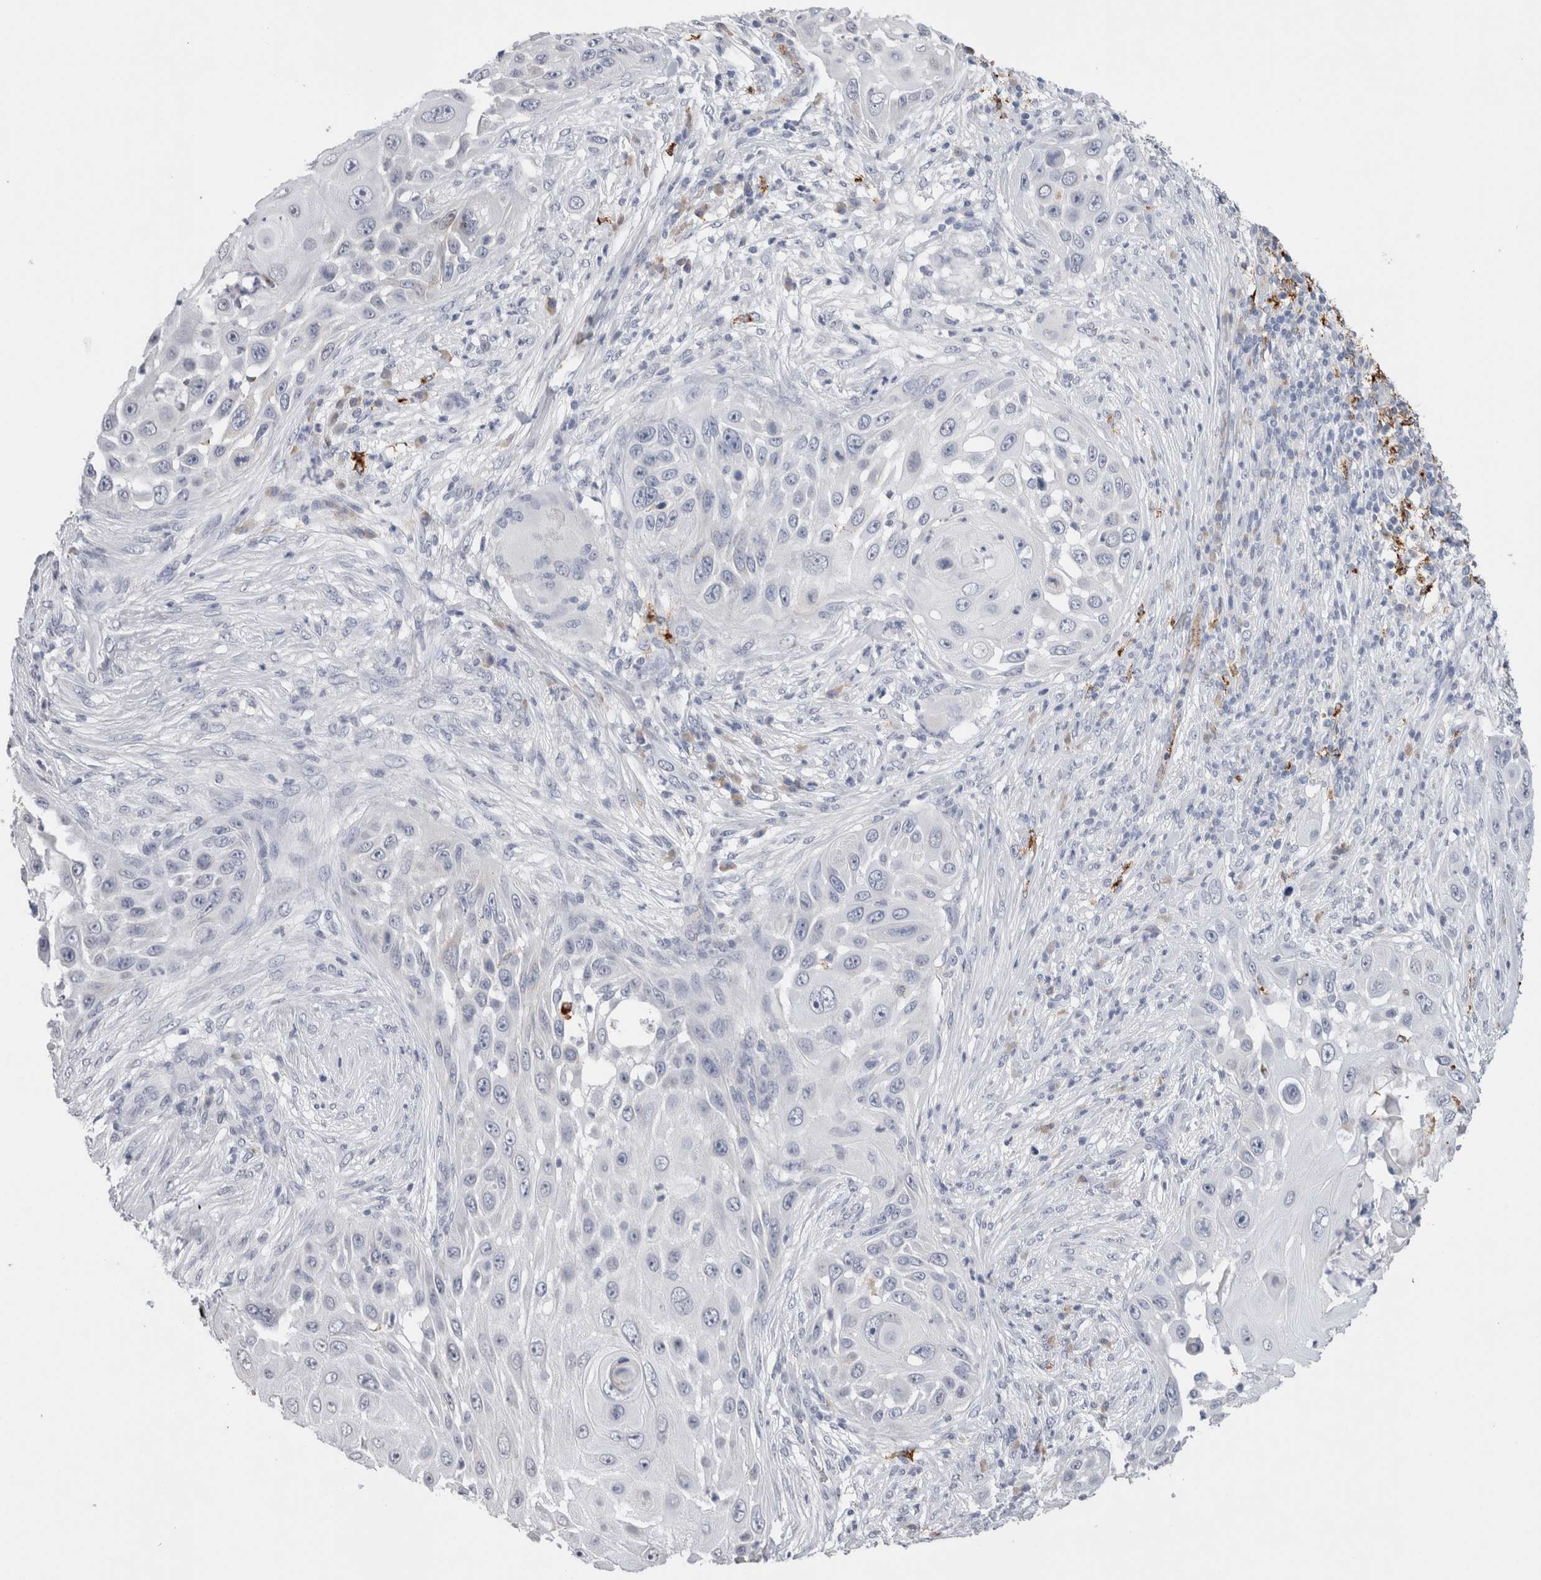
{"staining": {"intensity": "negative", "quantity": "none", "location": "none"}, "tissue": "skin cancer", "cell_type": "Tumor cells", "image_type": "cancer", "snomed": [{"axis": "morphology", "description": "Squamous cell carcinoma, NOS"}, {"axis": "topography", "description": "Skin"}], "caption": "DAB immunohistochemical staining of squamous cell carcinoma (skin) exhibits no significant positivity in tumor cells. (Immunohistochemistry (ihc), brightfield microscopy, high magnification).", "gene": "LAMP3", "patient": {"sex": "female", "age": 44}}